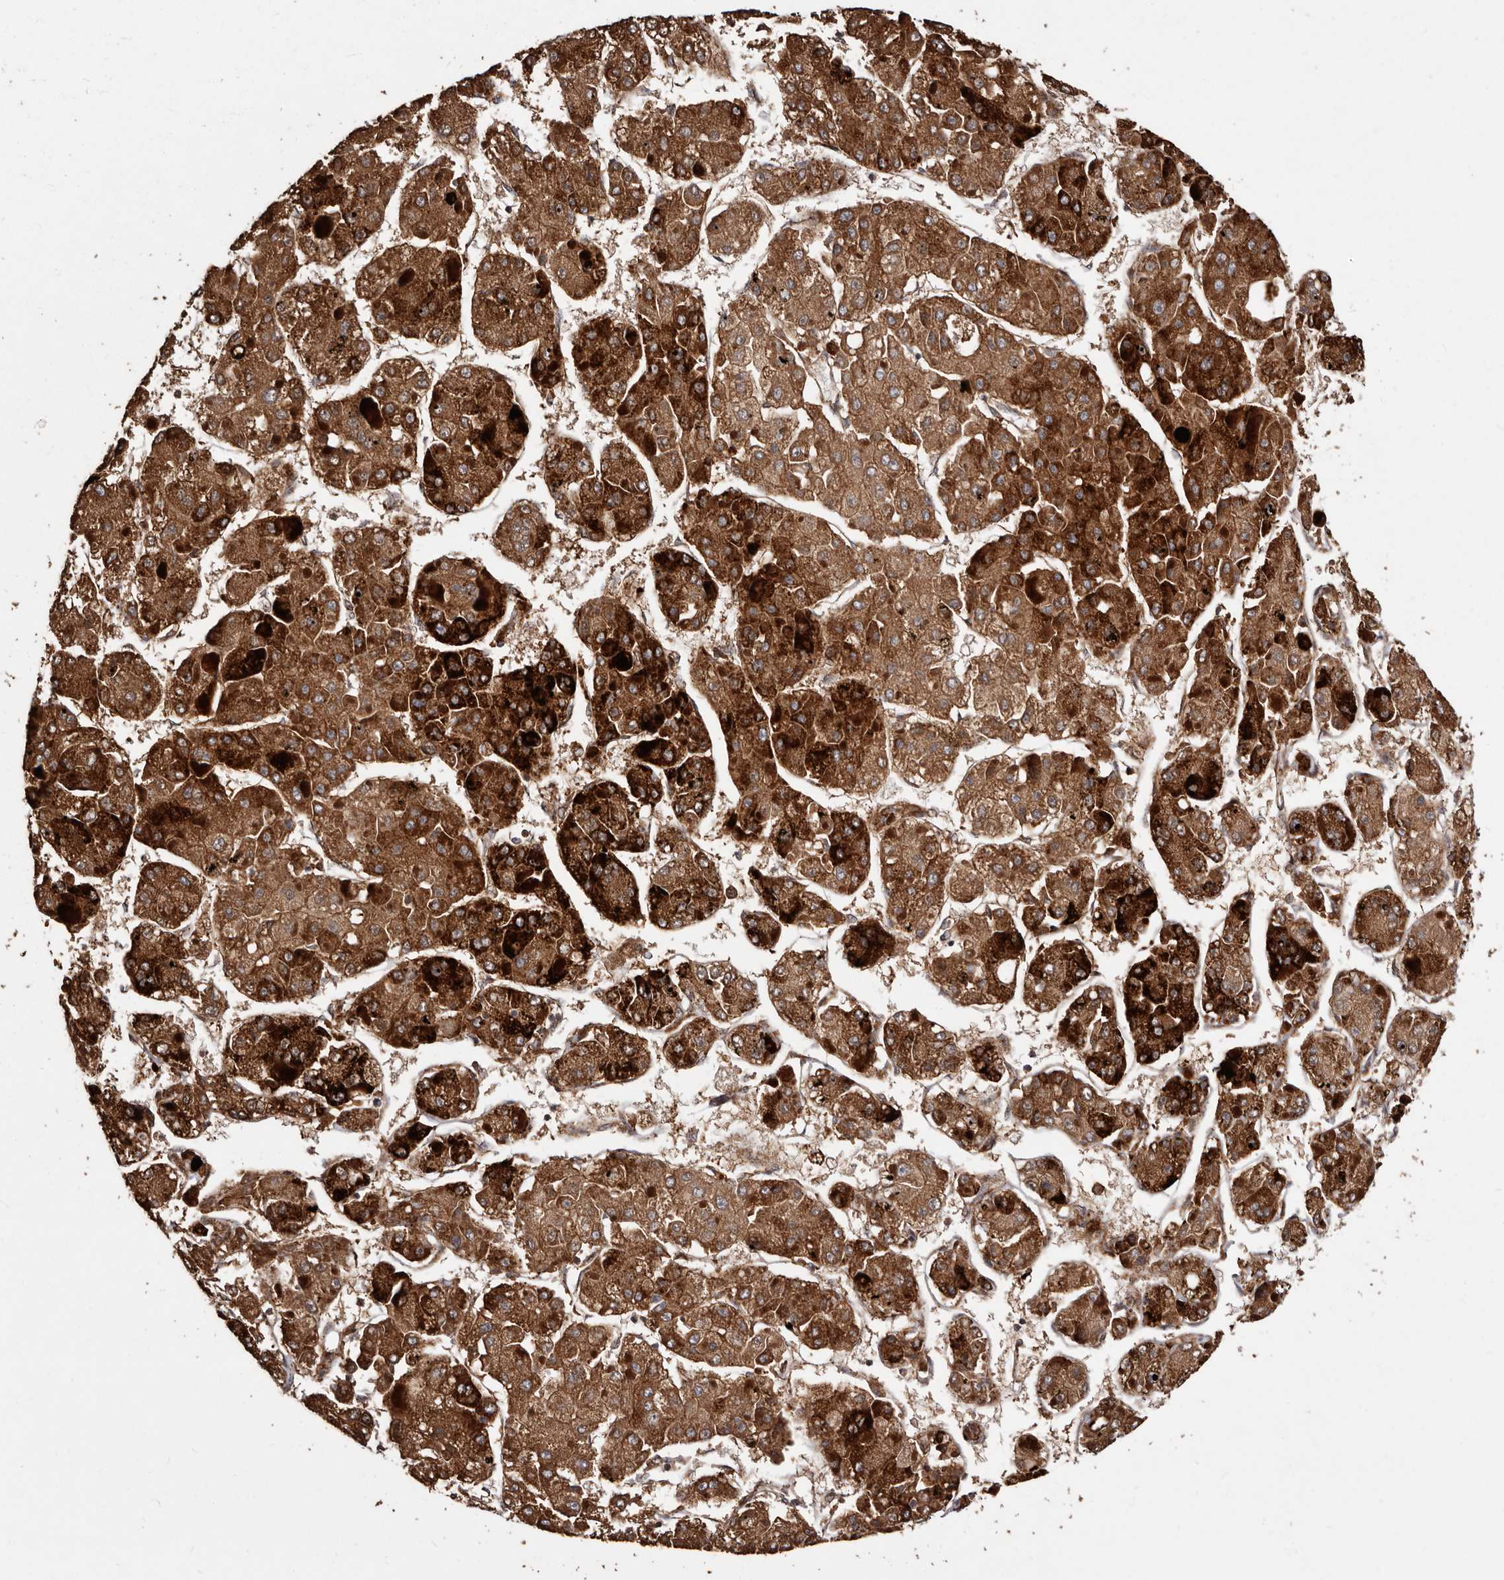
{"staining": {"intensity": "strong", "quantity": ">75%", "location": "cytoplasmic/membranous"}, "tissue": "liver cancer", "cell_type": "Tumor cells", "image_type": "cancer", "snomed": [{"axis": "morphology", "description": "Carcinoma, Hepatocellular, NOS"}, {"axis": "topography", "description": "Liver"}], "caption": "An image of human liver hepatocellular carcinoma stained for a protein displays strong cytoplasmic/membranous brown staining in tumor cells. Nuclei are stained in blue.", "gene": "STEAP2", "patient": {"sex": "female", "age": 73}}